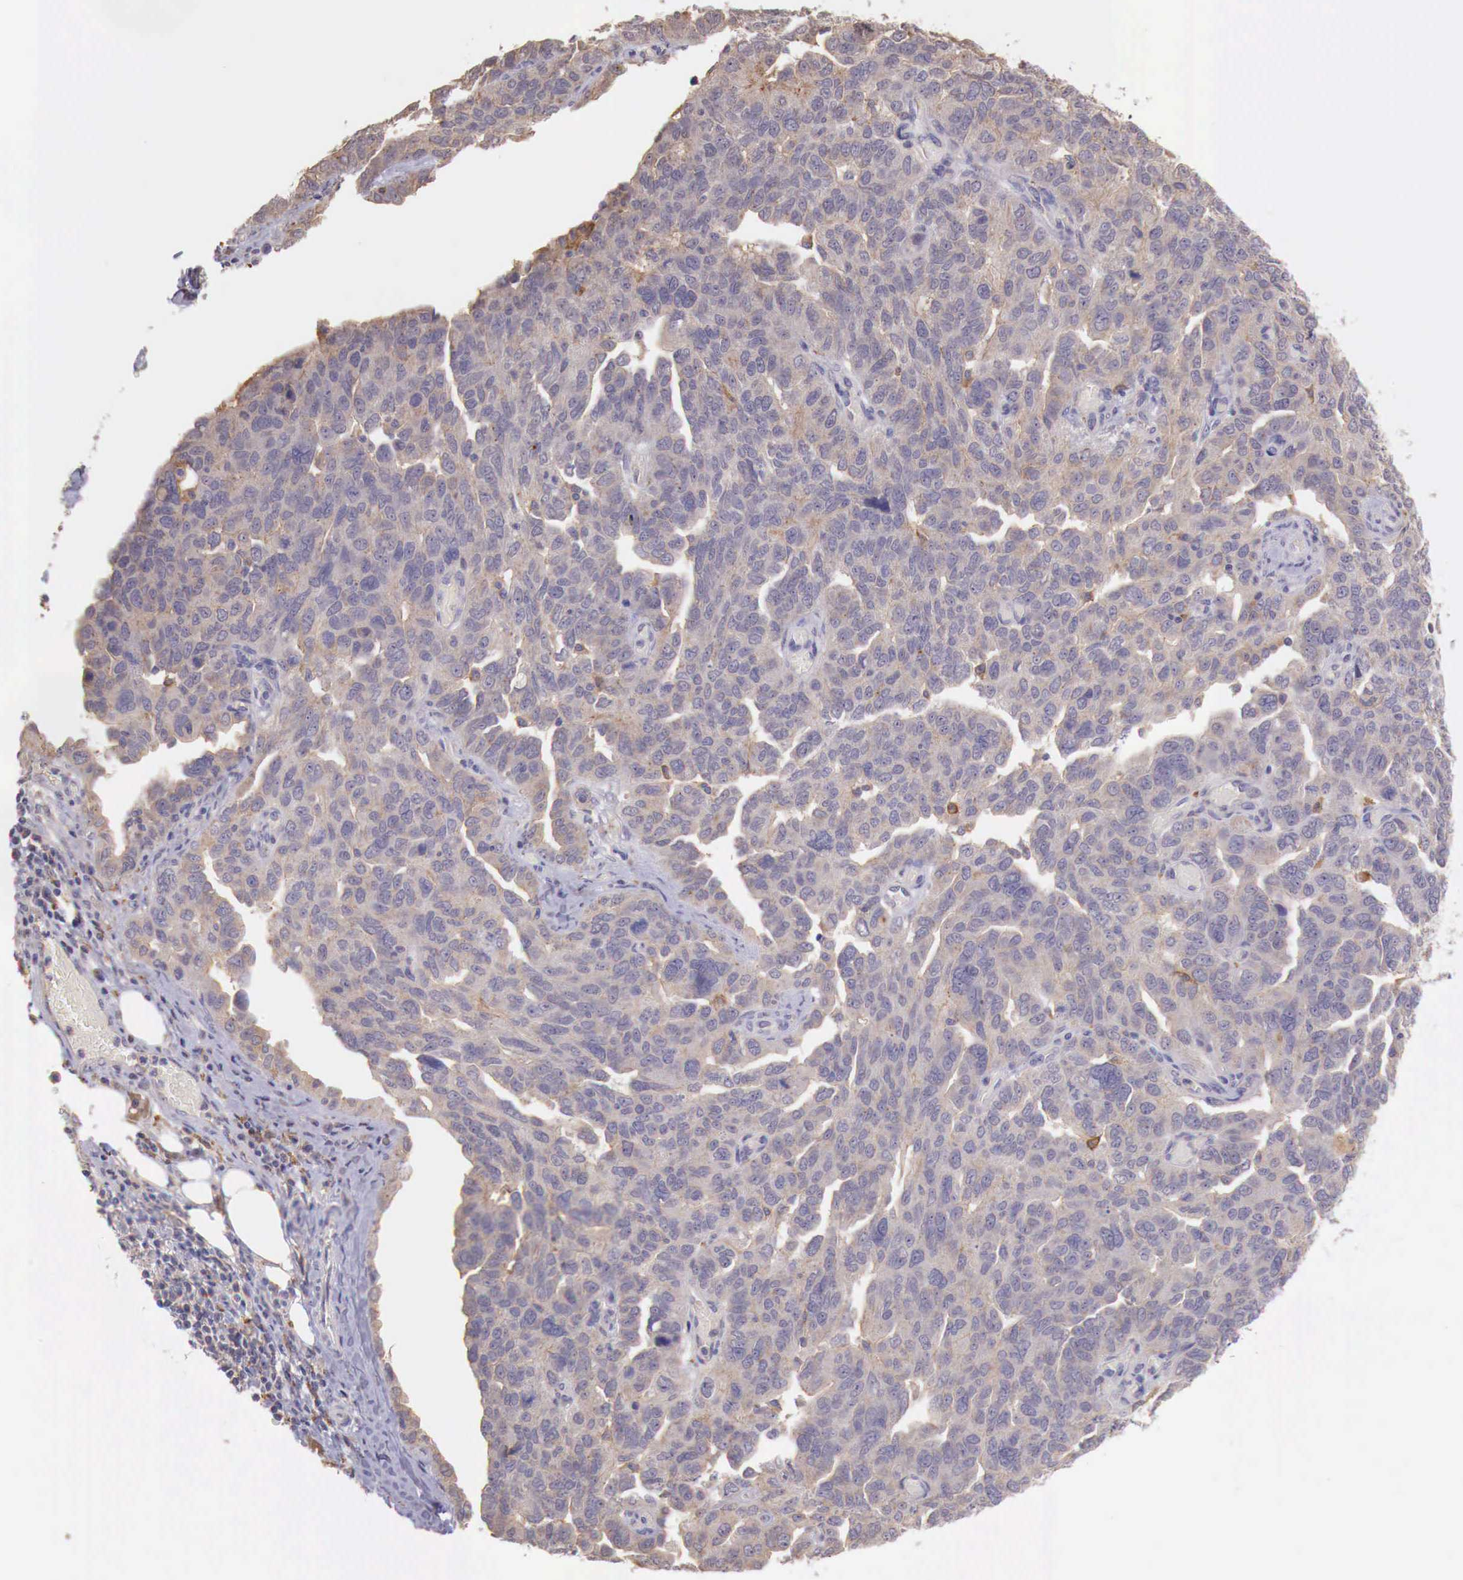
{"staining": {"intensity": "weak", "quantity": "25%-75%", "location": "cytoplasmic/membranous"}, "tissue": "ovarian cancer", "cell_type": "Tumor cells", "image_type": "cancer", "snomed": [{"axis": "morphology", "description": "Cystadenocarcinoma, serous, NOS"}, {"axis": "topography", "description": "Ovary"}], "caption": "The immunohistochemical stain labels weak cytoplasmic/membranous expression in tumor cells of ovarian cancer tissue. (brown staining indicates protein expression, while blue staining denotes nuclei).", "gene": "CHRDL1", "patient": {"sex": "female", "age": 64}}